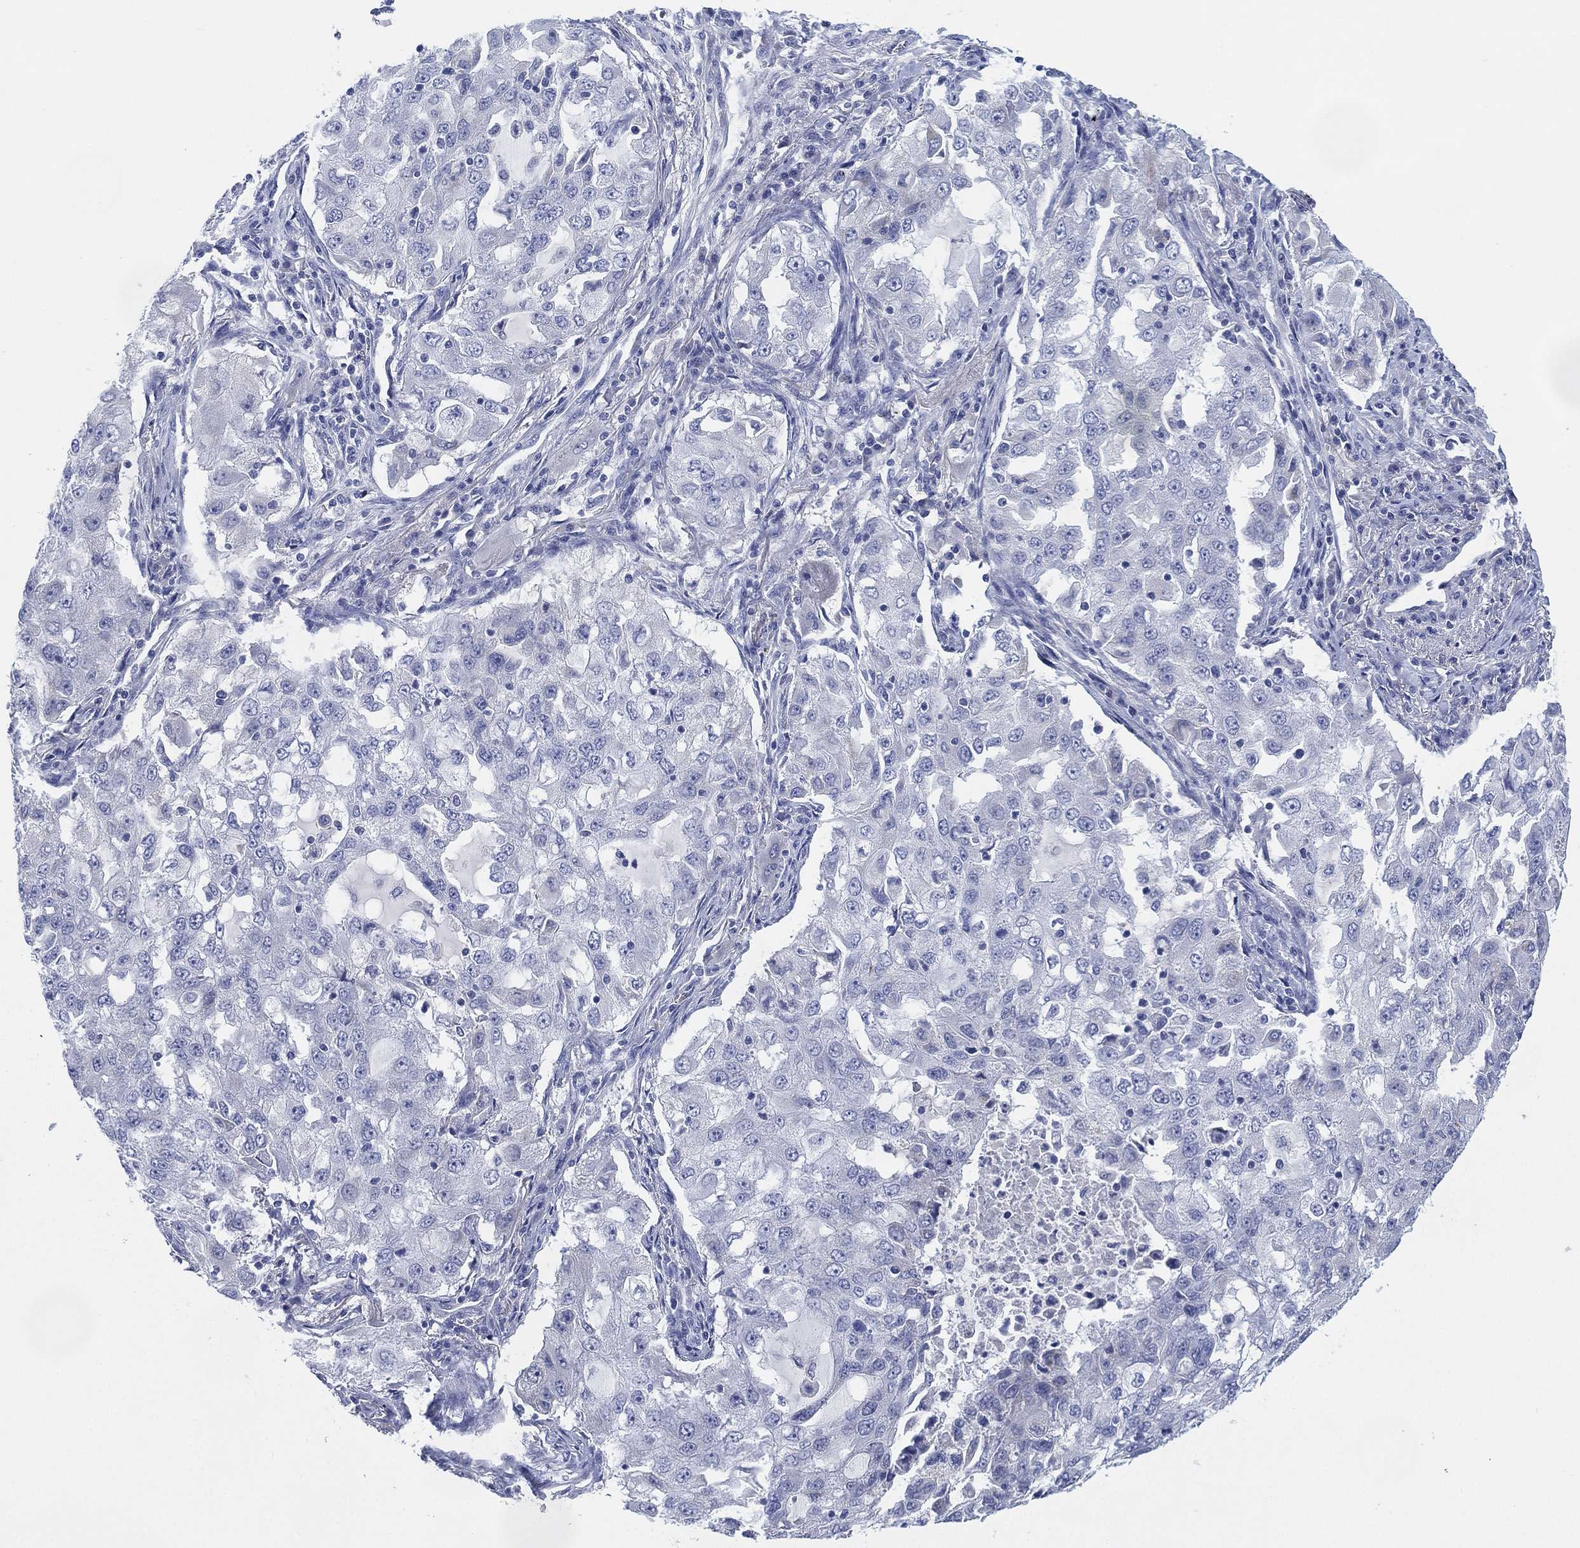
{"staining": {"intensity": "negative", "quantity": "none", "location": "none"}, "tissue": "lung cancer", "cell_type": "Tumor cells", "image_type": "cancer", "snomed": [{"axis": "morphology", "description": "Adenocarcinoma, NOS"}, {"axis": "topography", "description": "Lung"}], "caption": "Tumor cells show no significant protein expression in adenocarcinoma (lung).", "gene": "ADAD2", "patient": {"sex": "female", "age": 61}}